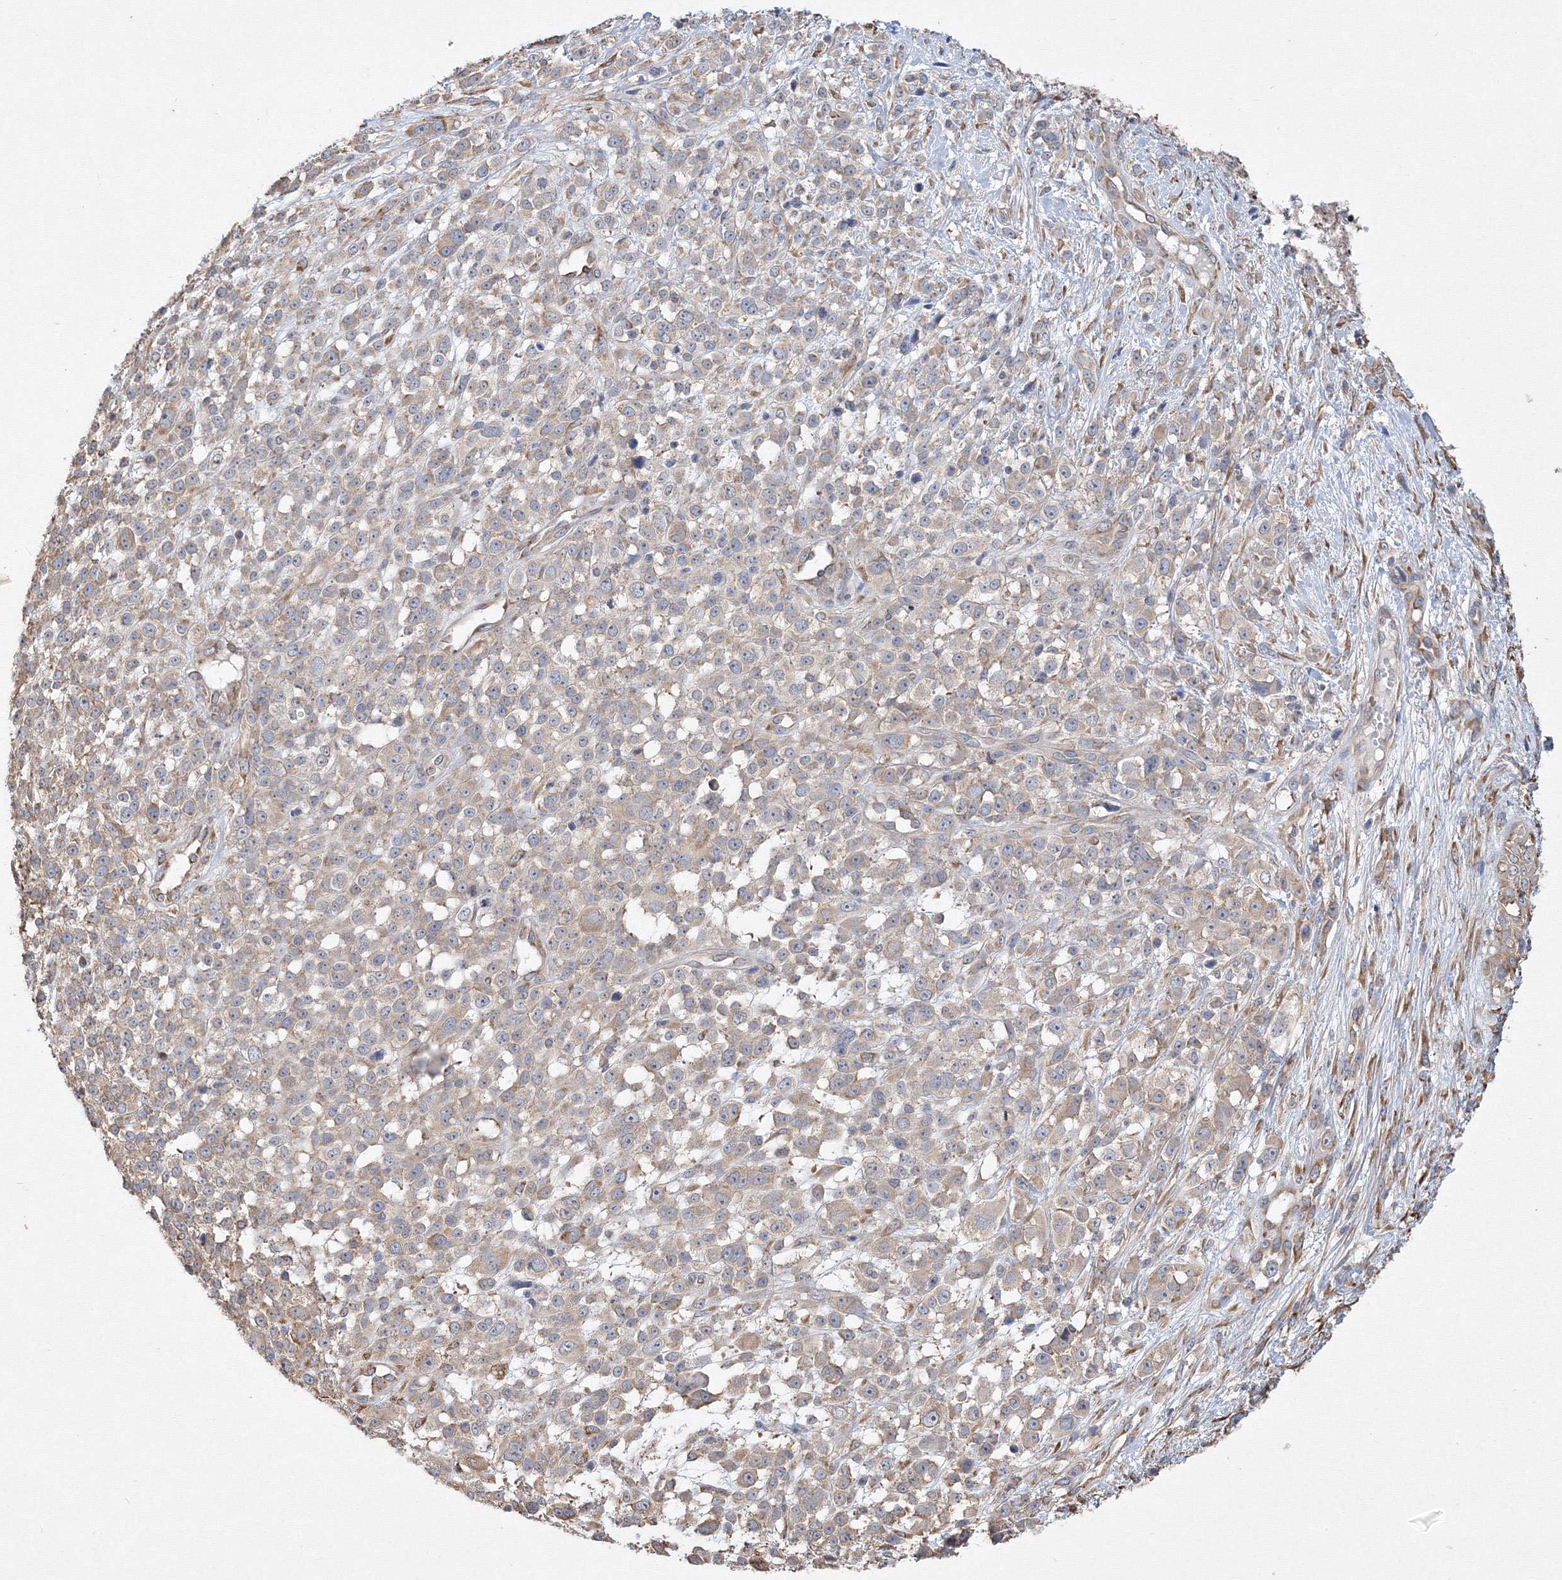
{"staining": {"intensity": "weak", "quantity": "25%-75%", "location": "cytoplasmic/membranous"}, "tissue": "melanoma", "cell_type": "Tumor cells", "image_type": "cancer", "snomed": [{"axis": "morphology", "description": "Malignant melanoma, NOS"}, {"axis": "topography", "description": "Skin"}], "caption": "A photomicrograph of human malignant melanoma stained for a protein exhibits weak cytoplasmic/membranous brown staining in tumor cells.", "gene": "FBXL8", "patient": {"sex": "female", "age": 55}}